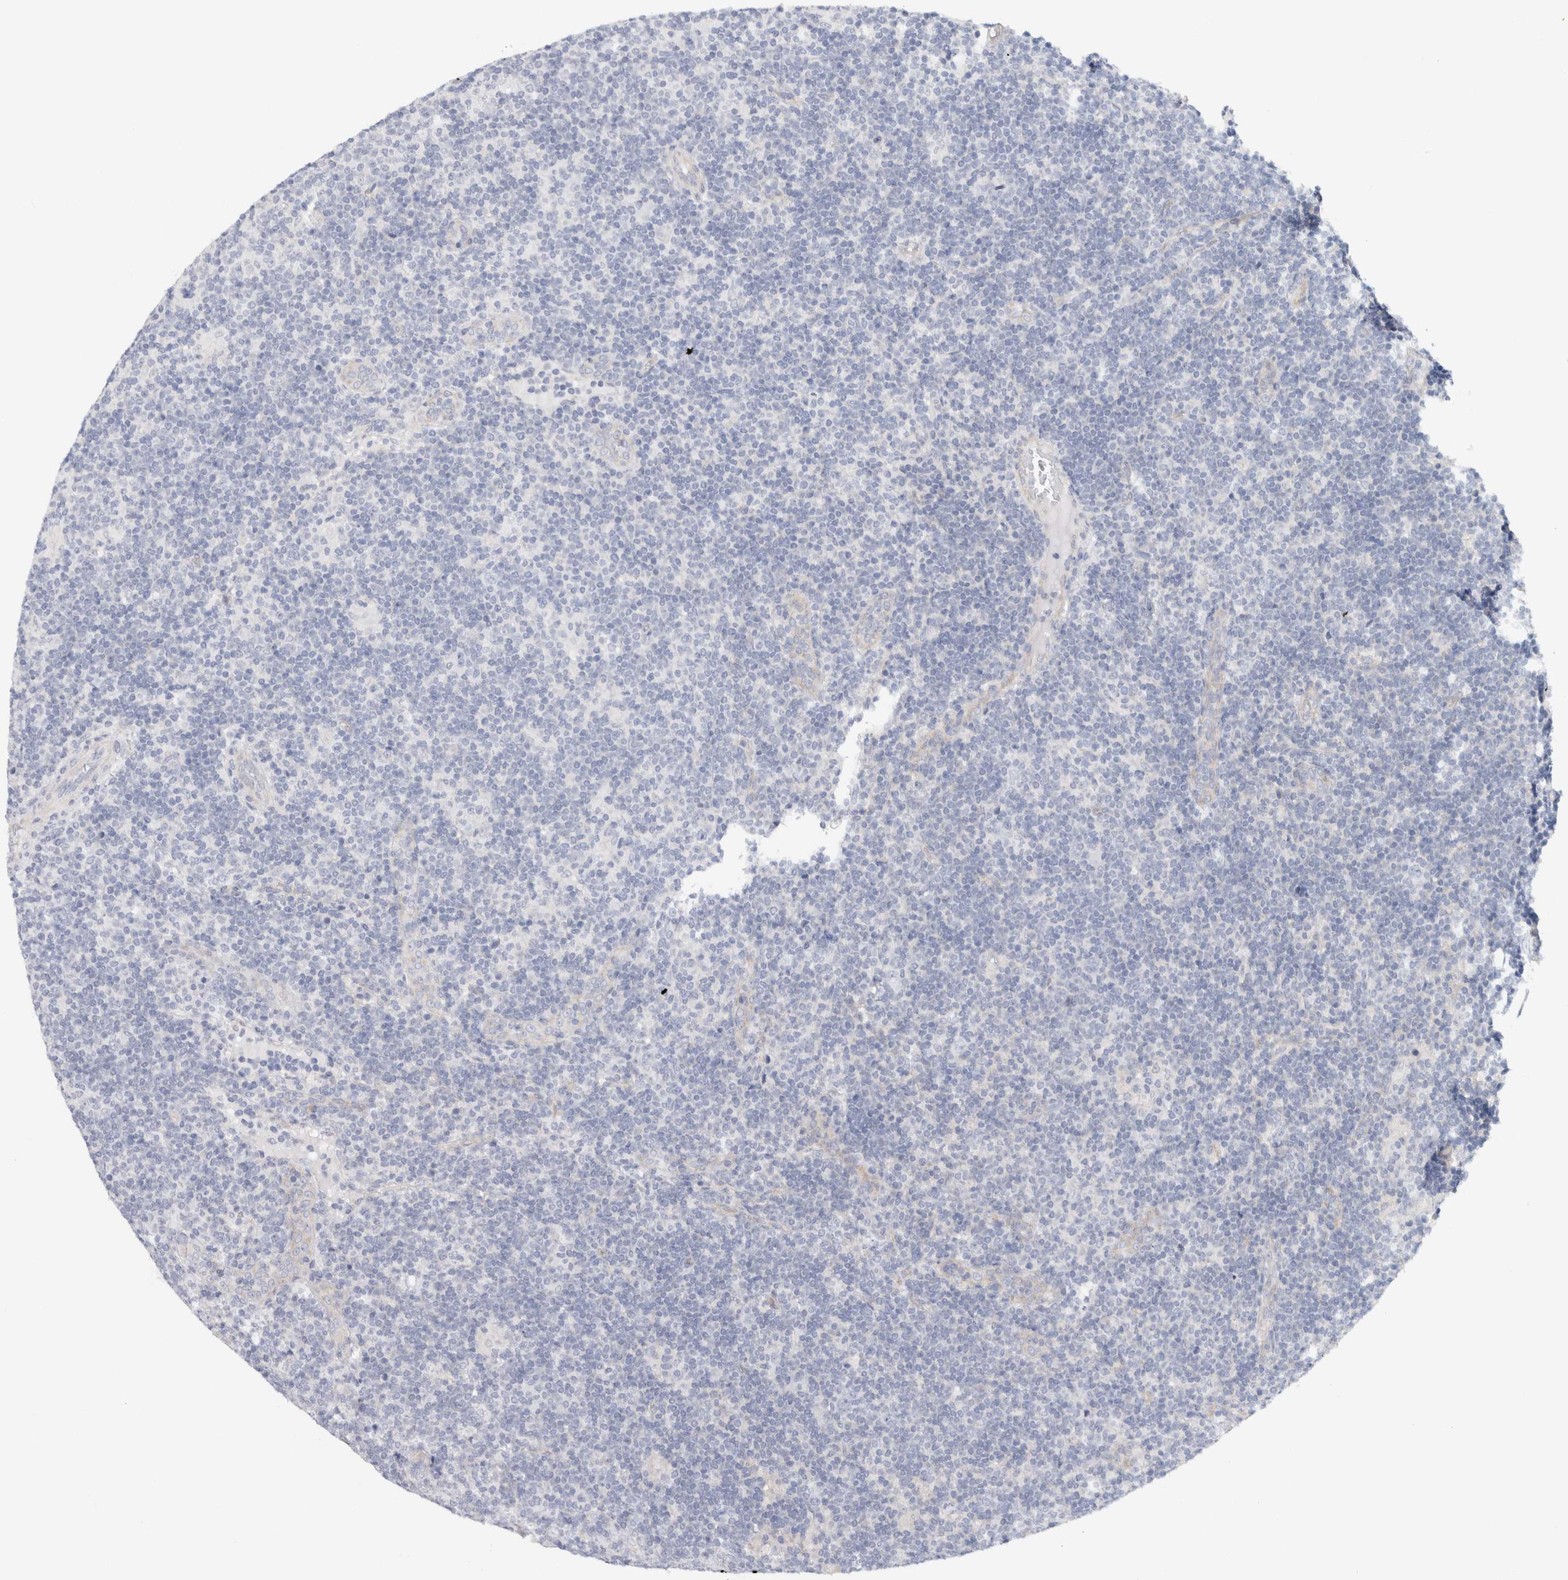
{"staining": {"intensity": "negative", "quantity": "none", "location": "none"}, "tissue": "lymphoma", "cell_type": "Tumor cells", "image_type": "cancer", "snomed": [{"axis": "morphology", "description": "Hodgkin's disease, NOS"}, {"axis": "topography", "description": "Lymph node"}], "caption": "The micrograph displays no significant expression in tumor cells of Hodgkin's disease.", "gene": "AFP", "patient": {"sex": "female", "age": 57}}